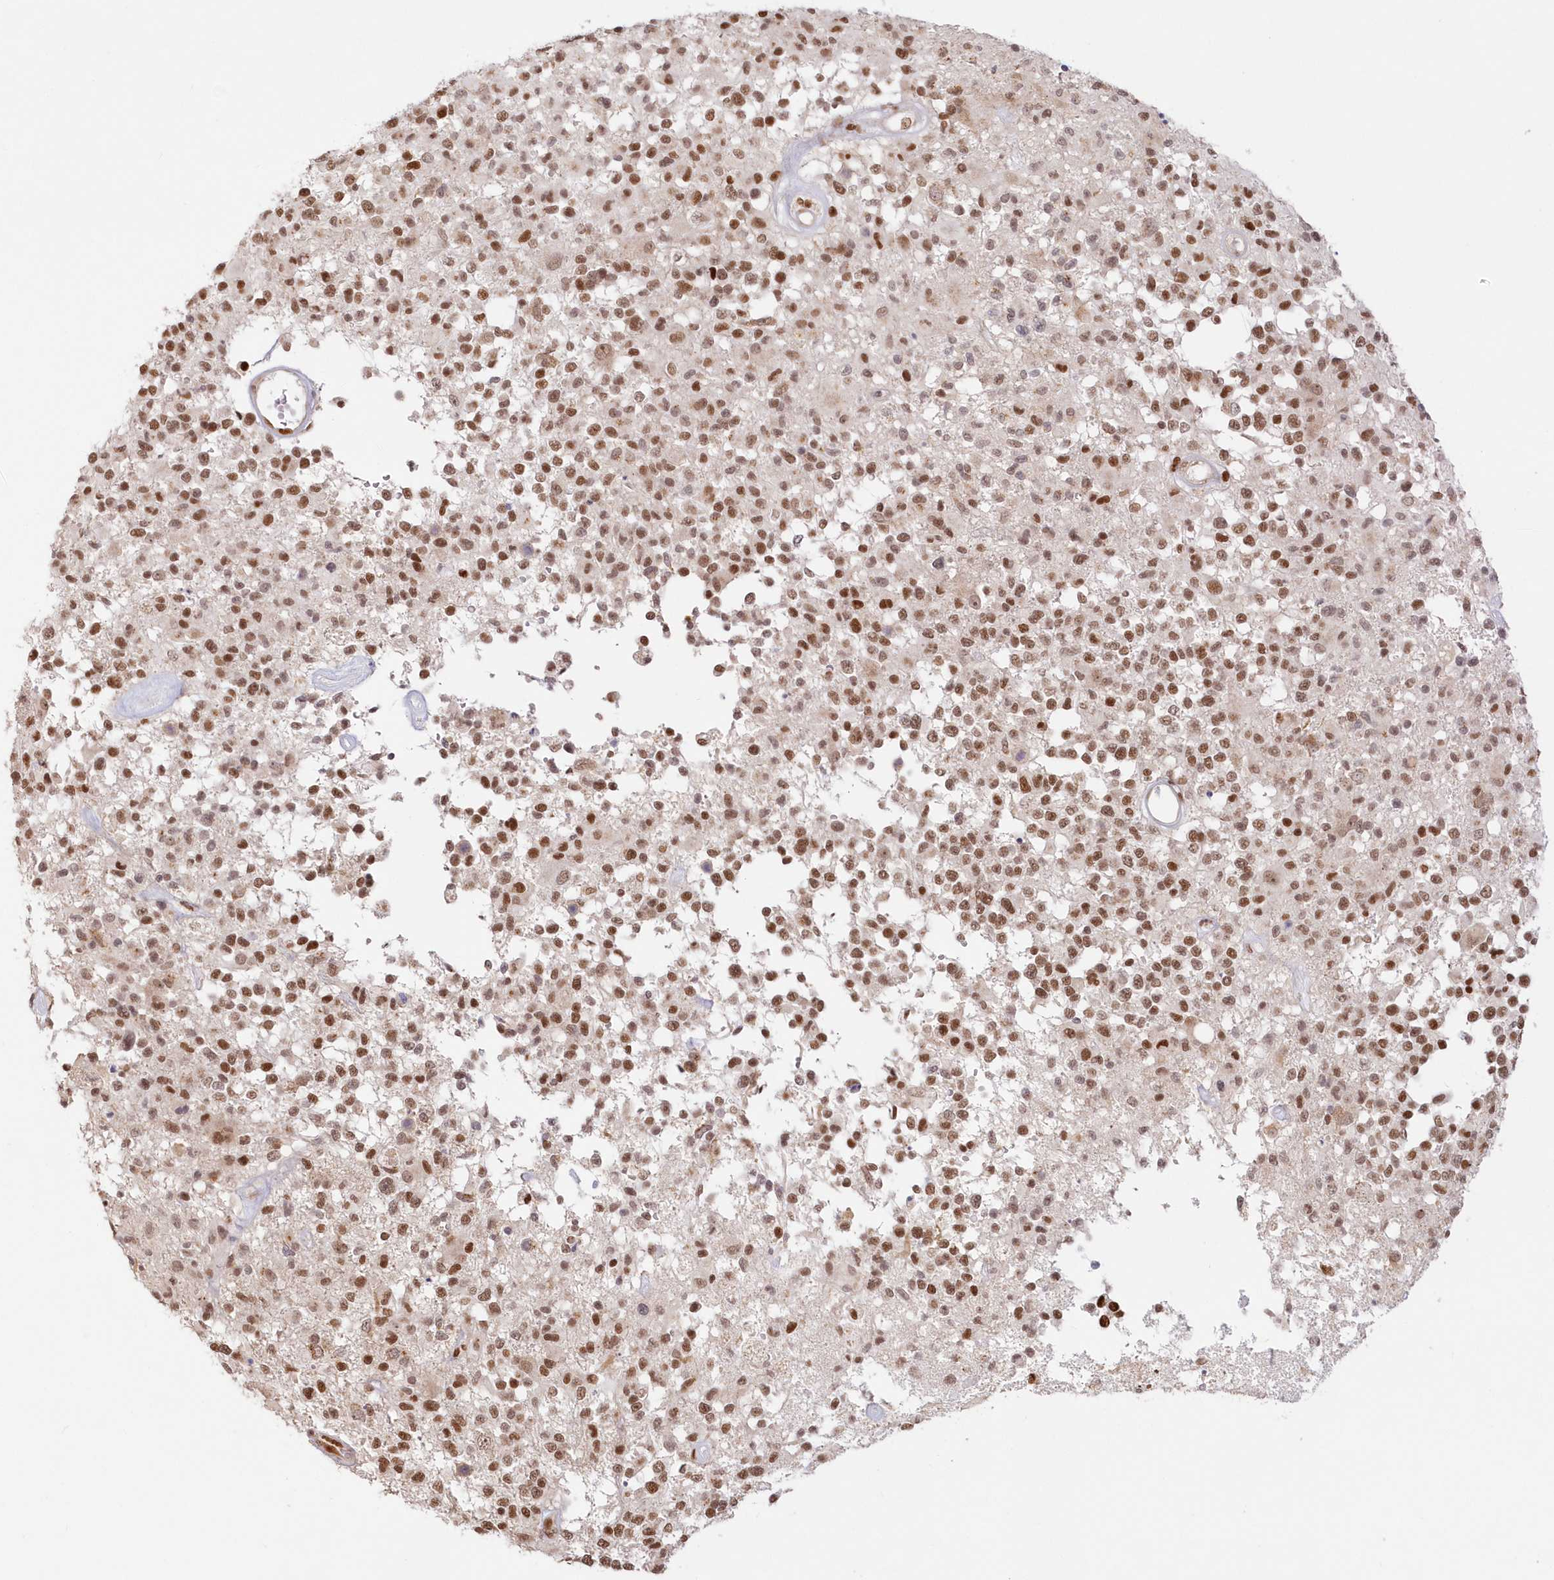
{"staining": {"intensity": "moderate", "quantity": ">75%", "location": "nuclear"}, "tissue": "glioma", "cell_type": "Tumor cells", "image_type": "cancer", "snomed": [{"axis": "morphology", "description": "Glioma, malignant, High grade"}, {"axis": "morphology", "description": "Glioblastoma, NOS"}, {"axis": "topography", "description": "Brain"}], "caption": "DAB (3,3'-diaminobenzidine) immunohistochemical staining of glioma reveals moderate nuclear protein expression in approximately >75% of tumor cells. Using DAB (3,3'-diaminobenzidine) (brown) and hematoxylin (blue) stains, captured at high magnification using brightfield microscopy.", "gene": "POLR2B", "patient": {"sex": "male", "age": 60}}